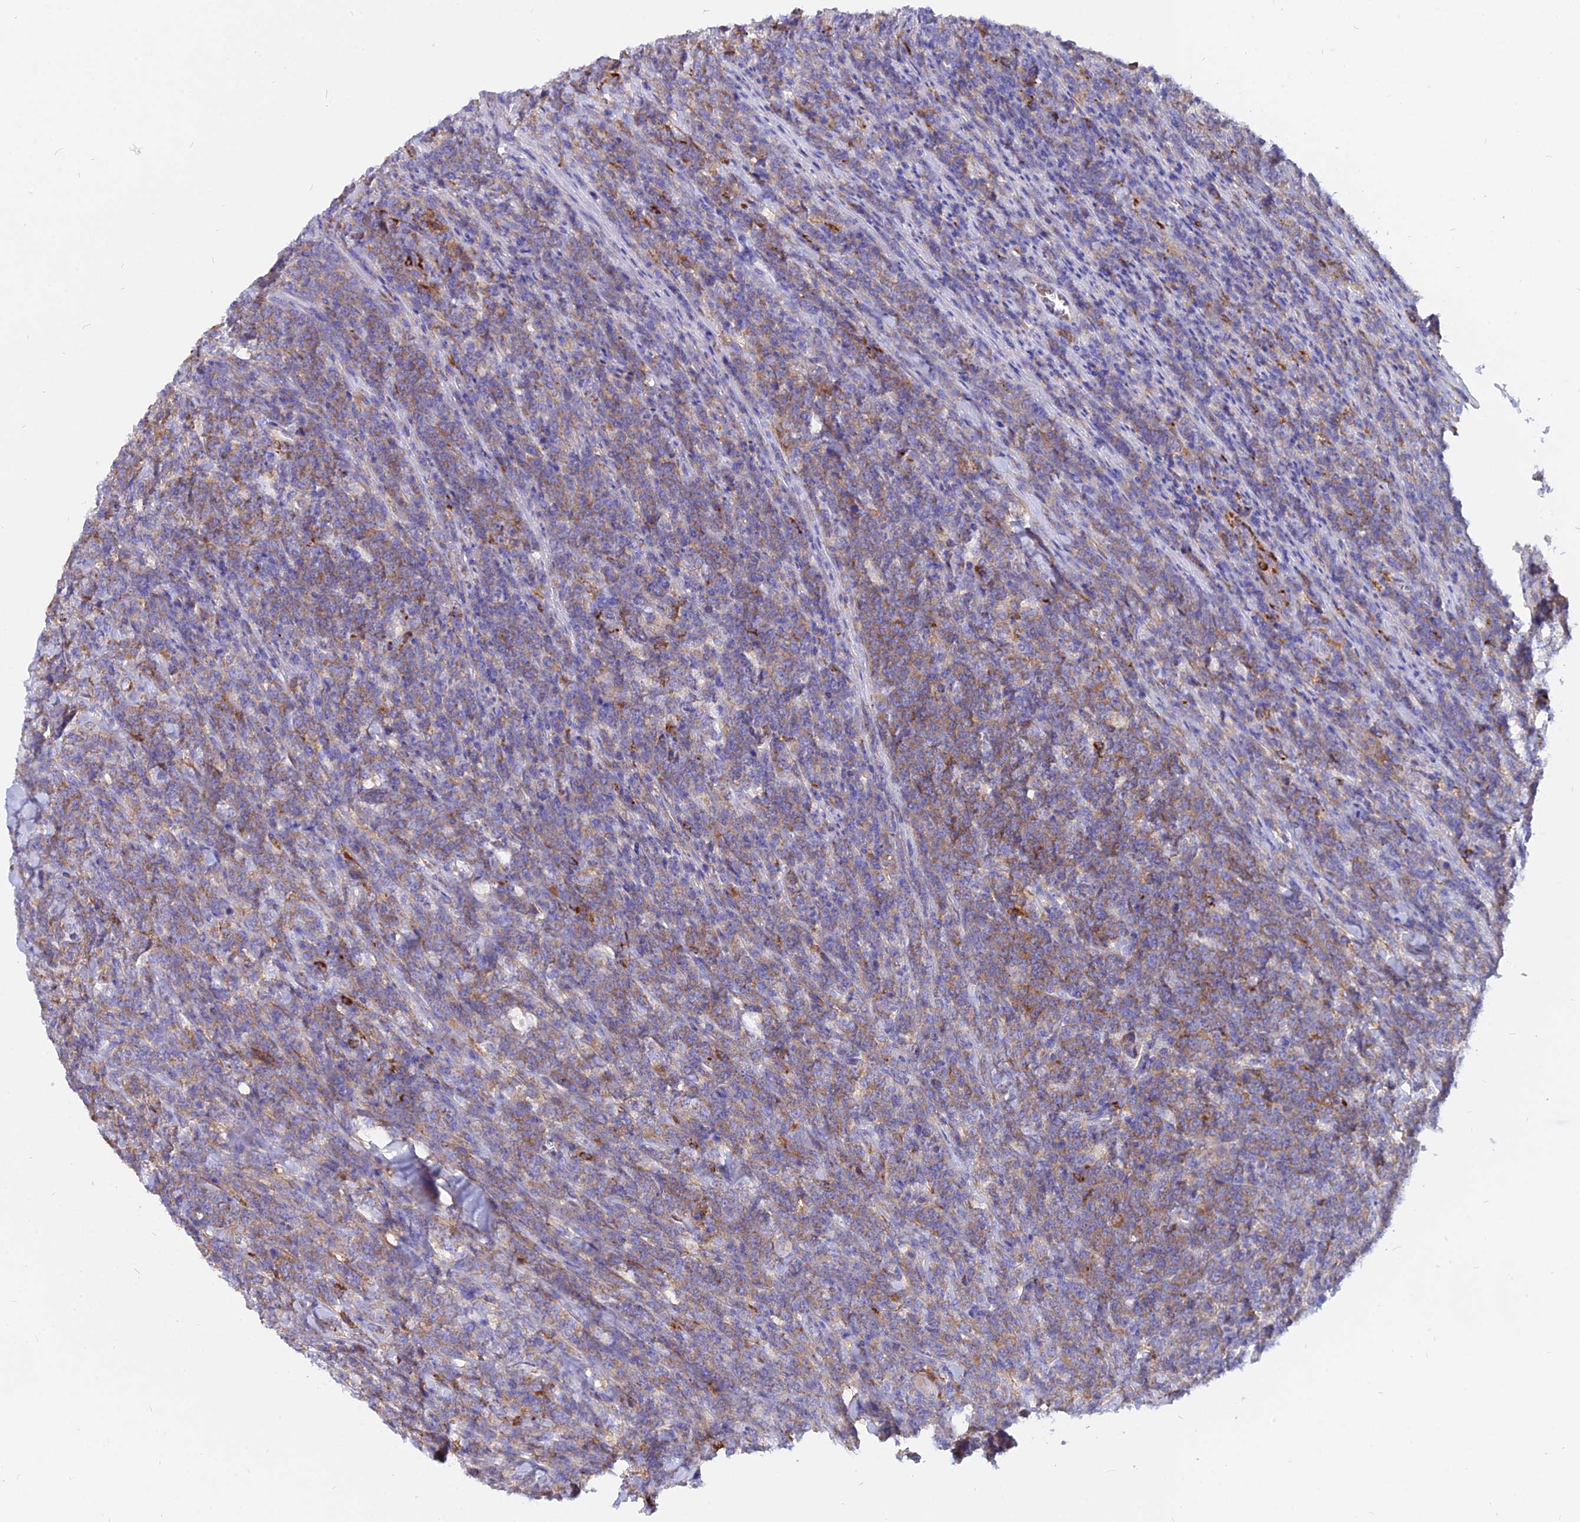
{"staining": {"intensity": "weak", "quantity": ">75%", "location": "cytoplasmic/membranous"}, "tissue": "lymphoma", "cell_type": "Tumor cells", "image_type": "cancer", "snomed": [{"axis": "morphology", "description": "Malignant lymphoma, non-Hodgkin's type, High grade"}, {"axis": "topography", "description": "Small intestine"}], "caption": "Human lymphoma stained with a brown dye exhibits weak cytoplasmic/membranous positive positivity in approximately >75% of tumor cells.", "gene": "AGTRAP", "patient": {"sex": "male", "age": 8}}